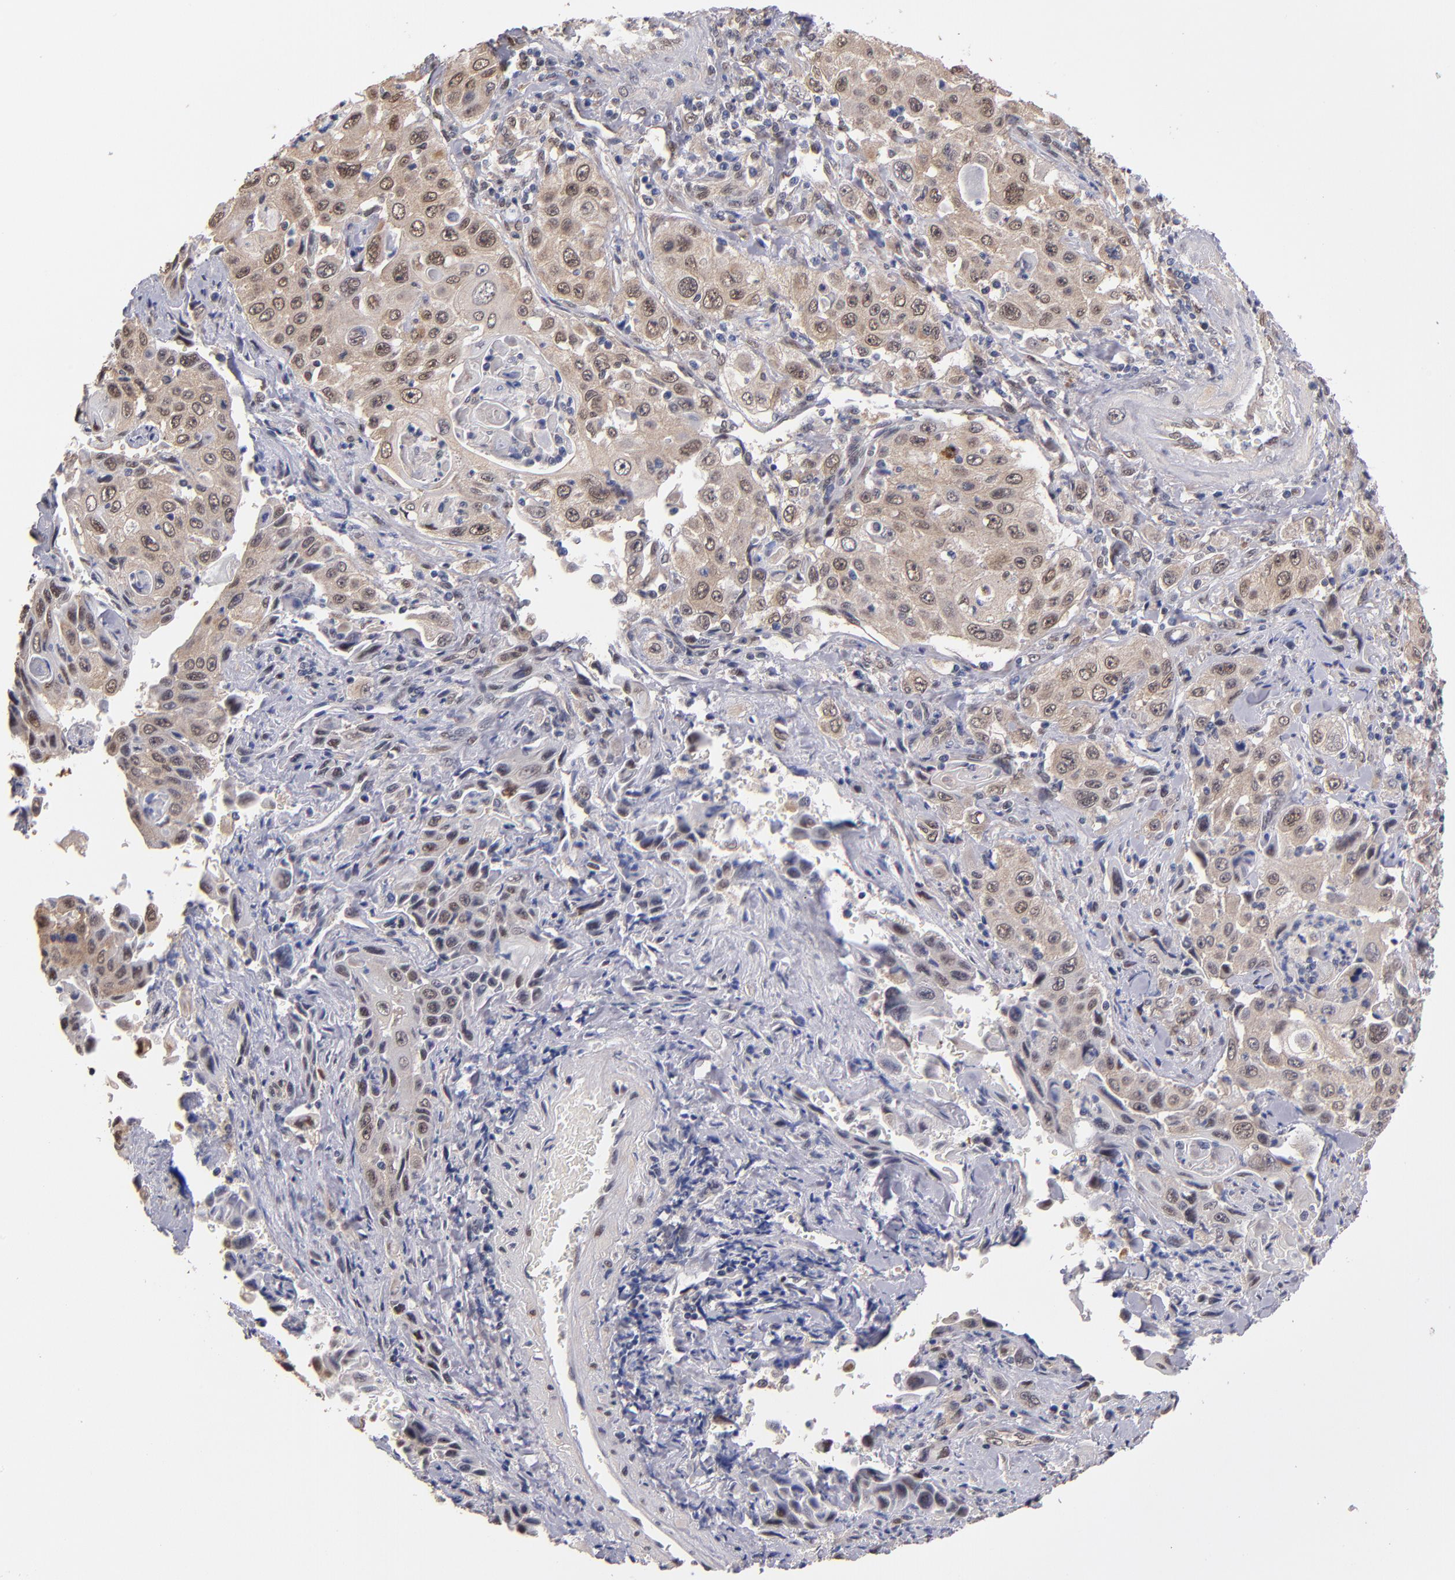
{"staining": {"intensity": "weak", "quantity": "25%-75%", "location": "cytoplasmic/membranous,nuclear"}, "tissue": "pancreatic cancer", "cell_type": "Tumor cells", "image_type": "cancer", "snomed": [{"axis": "morphology", "description": "Adenocarcinoma, NOS"}, {"axis": "topography", "description": "Pancreas"}], "caption": "This image displays IHC staining of human pancreatic cancer (adenocarcinoma), with low weak cytoplasmic/membranous and nuclear staining in approximately 25%-75% of tumor cells.", "gene": "PSMD10", "patient": {"sex": "male", "age": 70}}